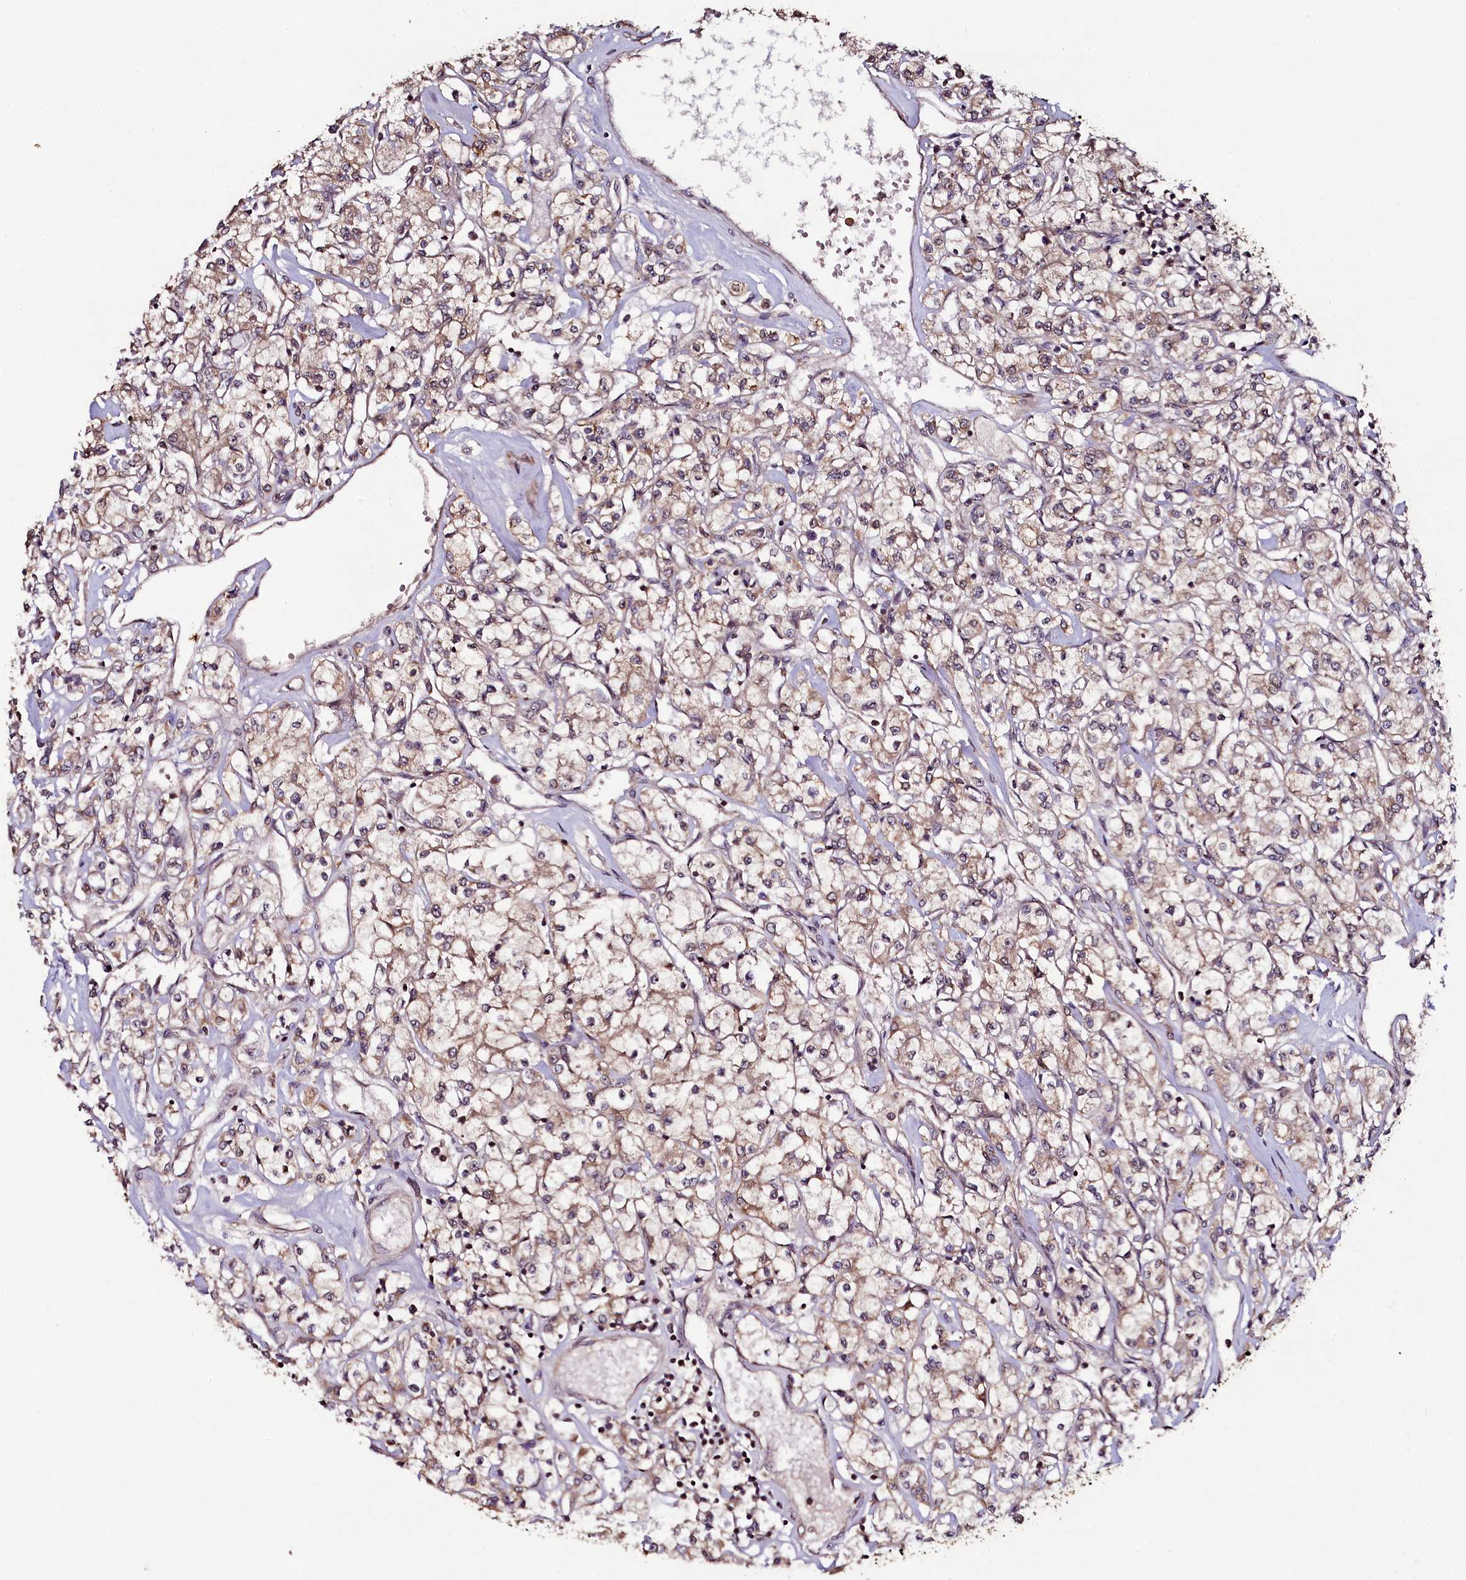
{"staining": {"intensity": "moderate", "quantity": "25%-75%", "location": "cytoplasmic/membranous"}, "tissue": "renal cancer", "cell_type": "Tumor cells", "image_type": "cancer", "snomed": [{"axis": "morphology", "description": "Adenocarcinoma, NOS"}, {"axis": "topography", "description": "Kidney"}], "caption": "Renal adenocarcinoma tissue reveals moderate cytoplasmic/membranous expression in approximately 25%-75% of tumor cells, visualized by immunohistochemistry. (DAB (3,3'-diaminobenzidine) IHC, brown staining for protein, blue staining for nuclei).", "gene": "SEC24C", "patient": {"sex": "female", "age": 59}}